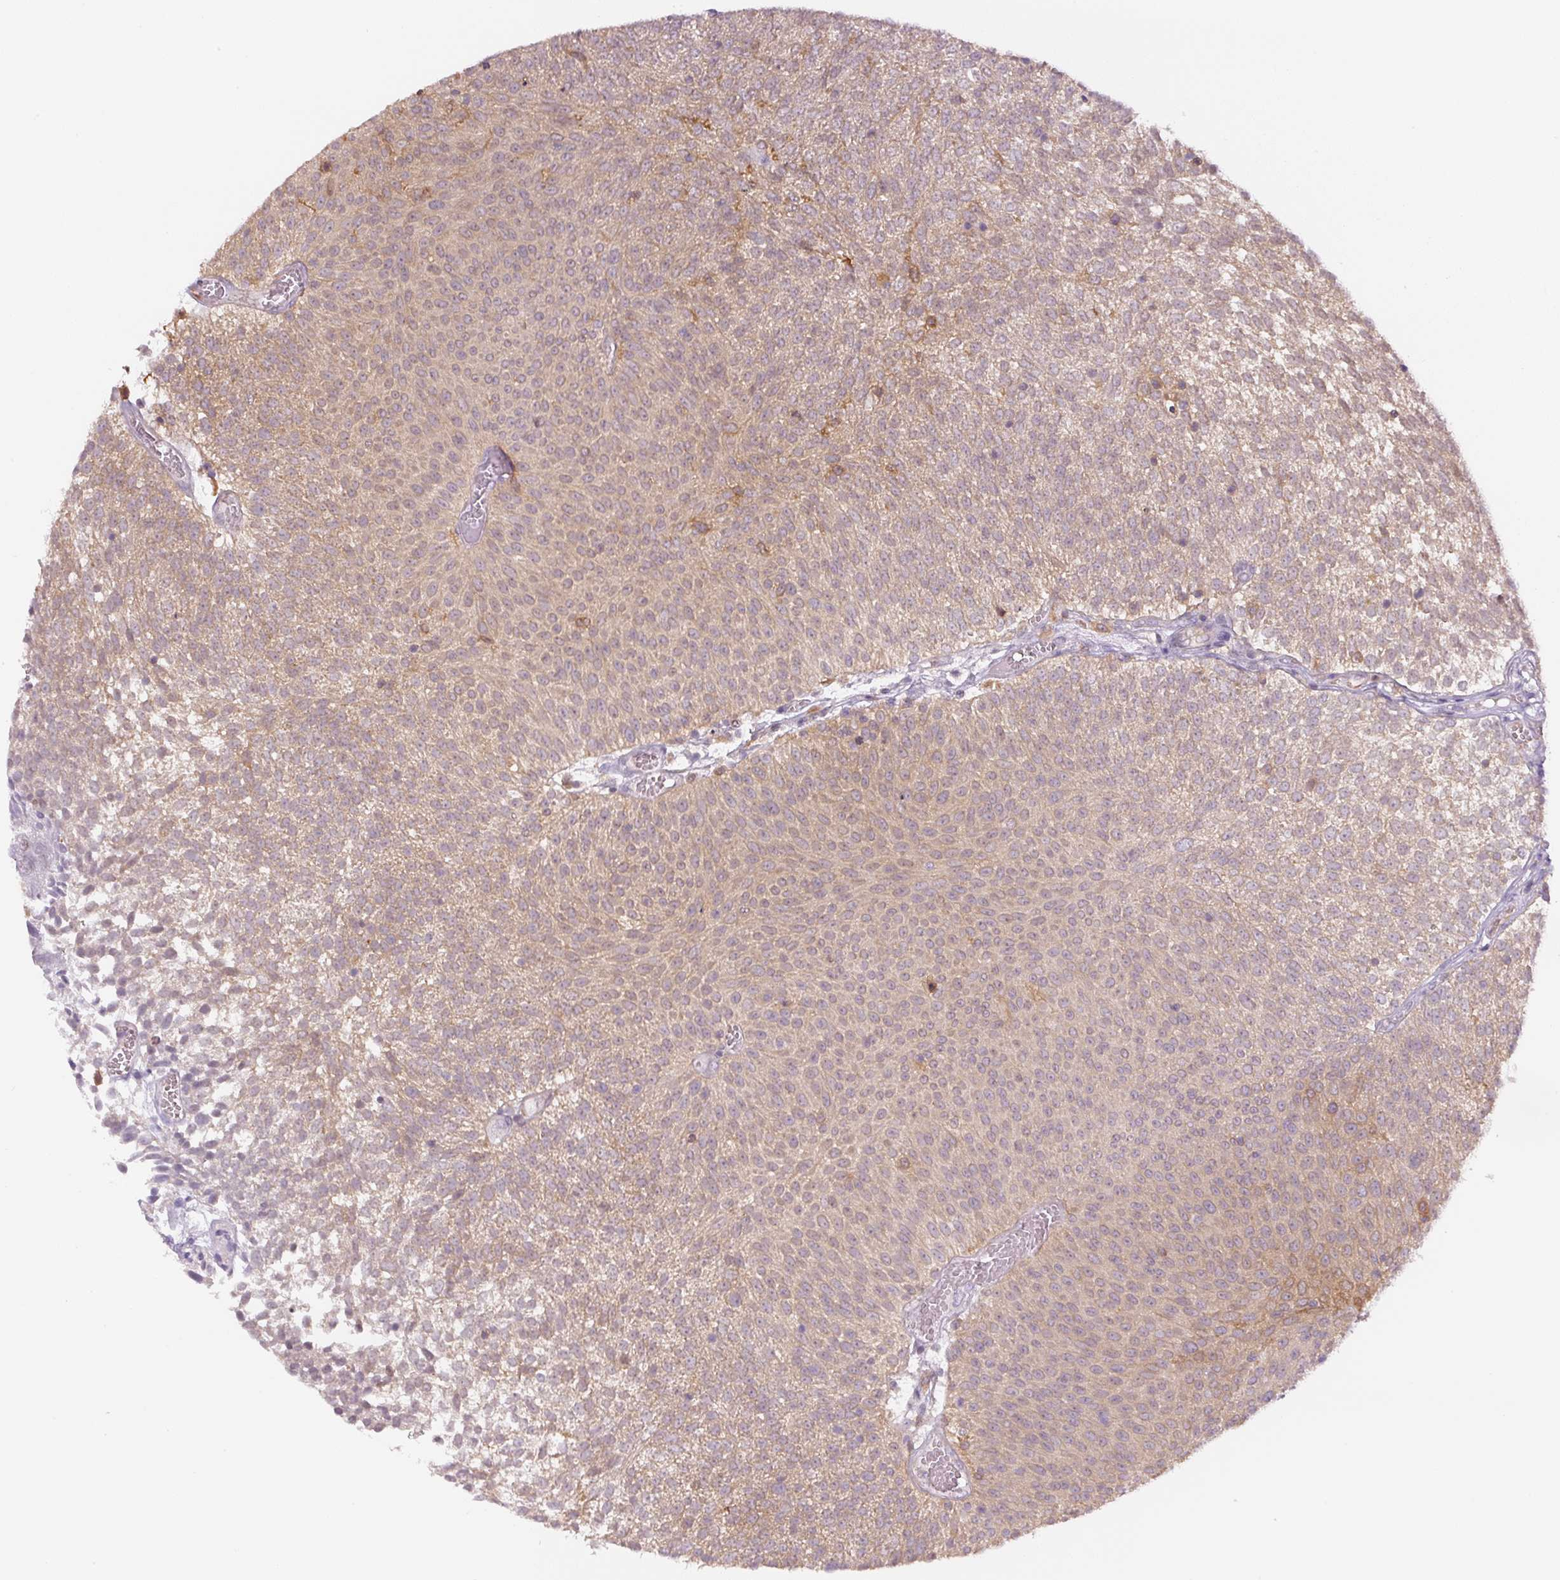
{"staining": {"intensity": "weak", "quantity": ">75%", "location": "cytoplasmic/membranous"}, "tissue": "urothelial cancer", "cell_type": "Tumor cells", "image_type": "cancer", "snomed": [{"axis": "morphology", "description": "Urothelial carcinoma, Low grade"}, {"axis": "topography", "description": "Urinary bladder"}], "caption": "Immunohistochemical staining of urothelial cancer demonstrates low levels of weak cytoplasmic/membranous expression in approximately >75% of tumor cells.", "gene": "SPSB2", "patient": {"sex": "female", "age": 79}}